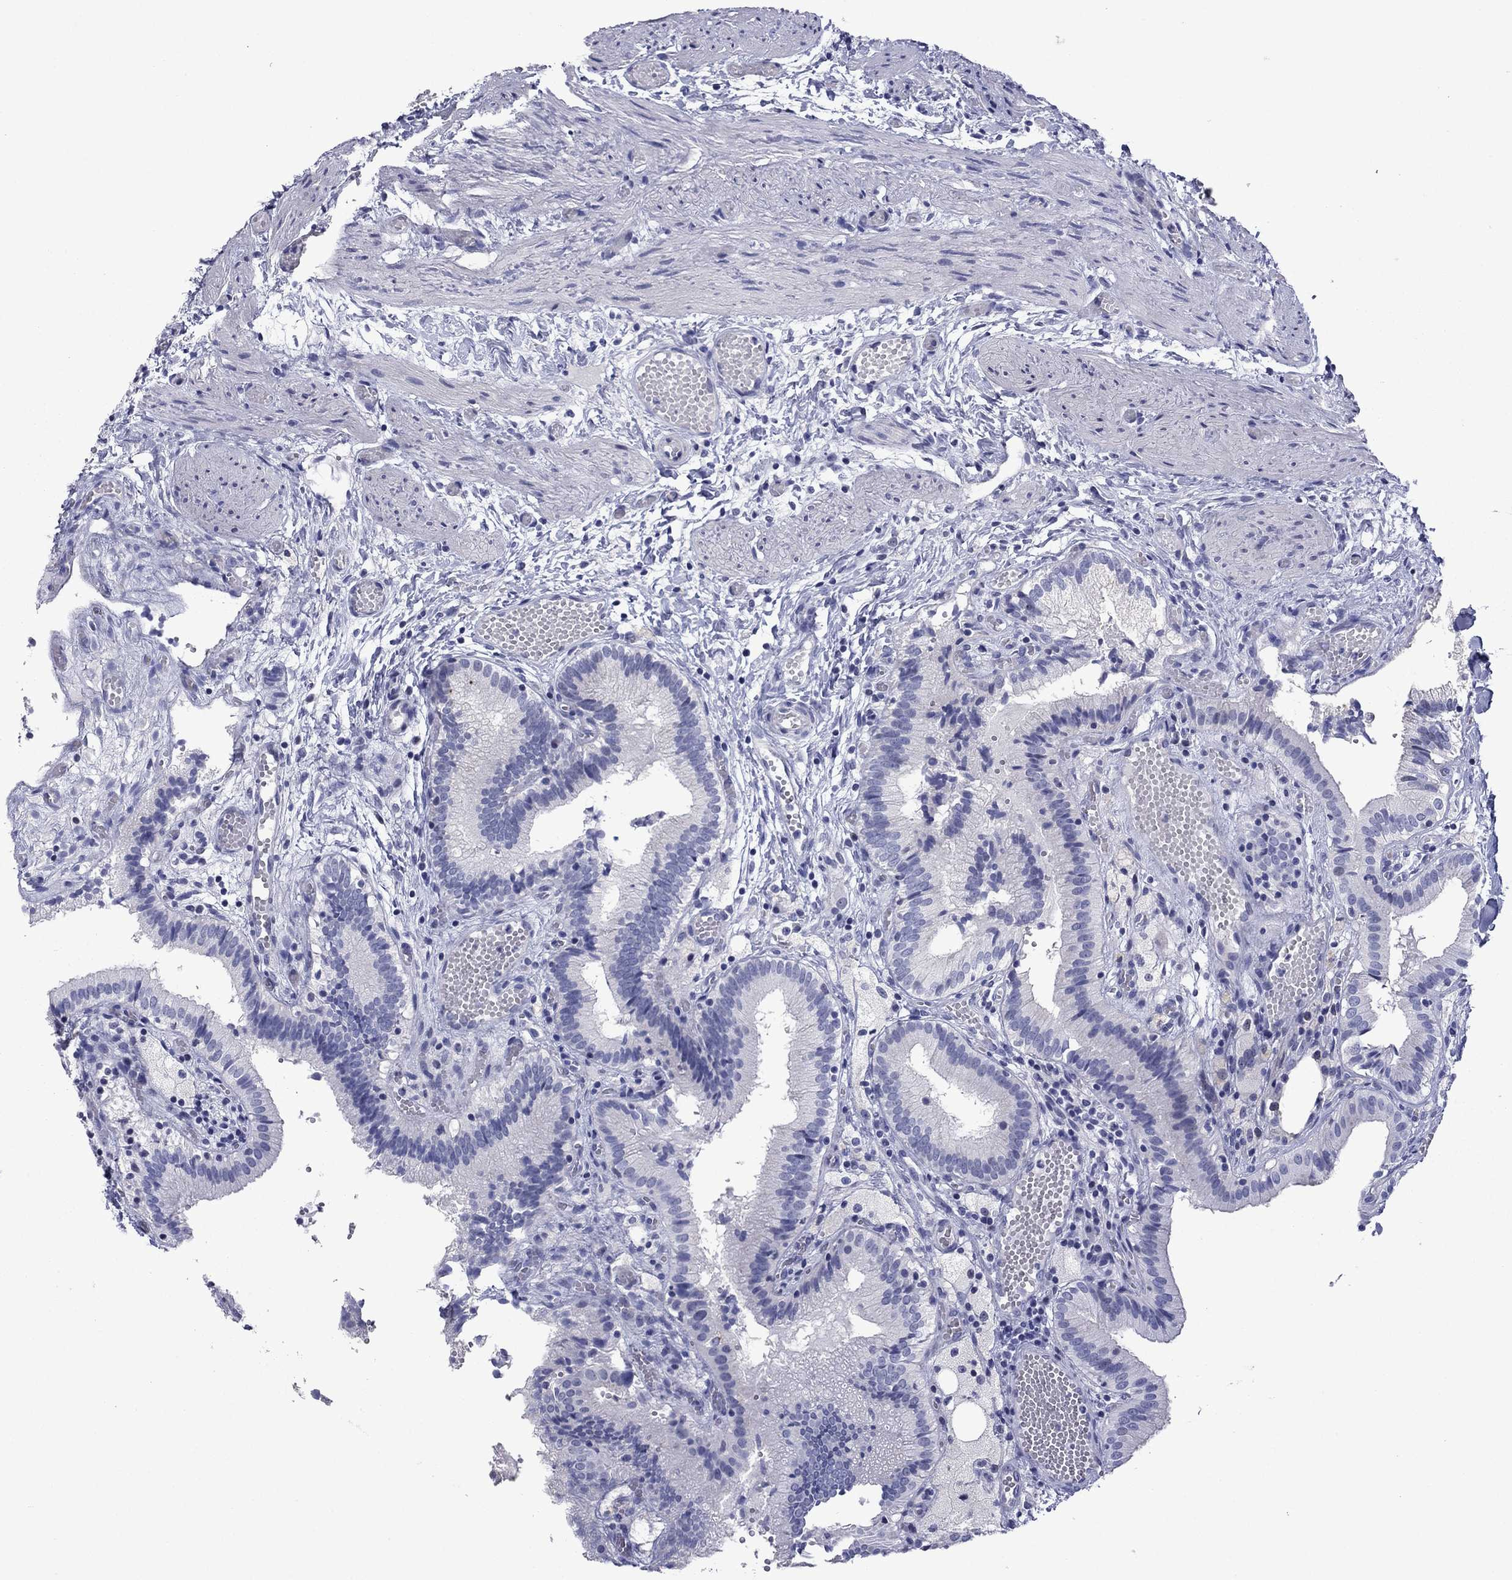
{"staining": {"intensity": "negative", "quantity": "none", "location": "none"}, "tissue": "gallbladder", "cell_type": "Glandular cells", "image_type": "normal", "snomed": [{"axis": "morphology", "description": "Normal tissue, NOS"}, {"axis": "topography", "description": "Gallbladder"}], "caption": "Immunohistochemistry histopathology image of benign gallbladder: gallbladder stained with DAB exhibits no significant protein positivity in glandular cells.", "gene": "PIWIL1", "patient": {"sex": "female", "age": 24}}